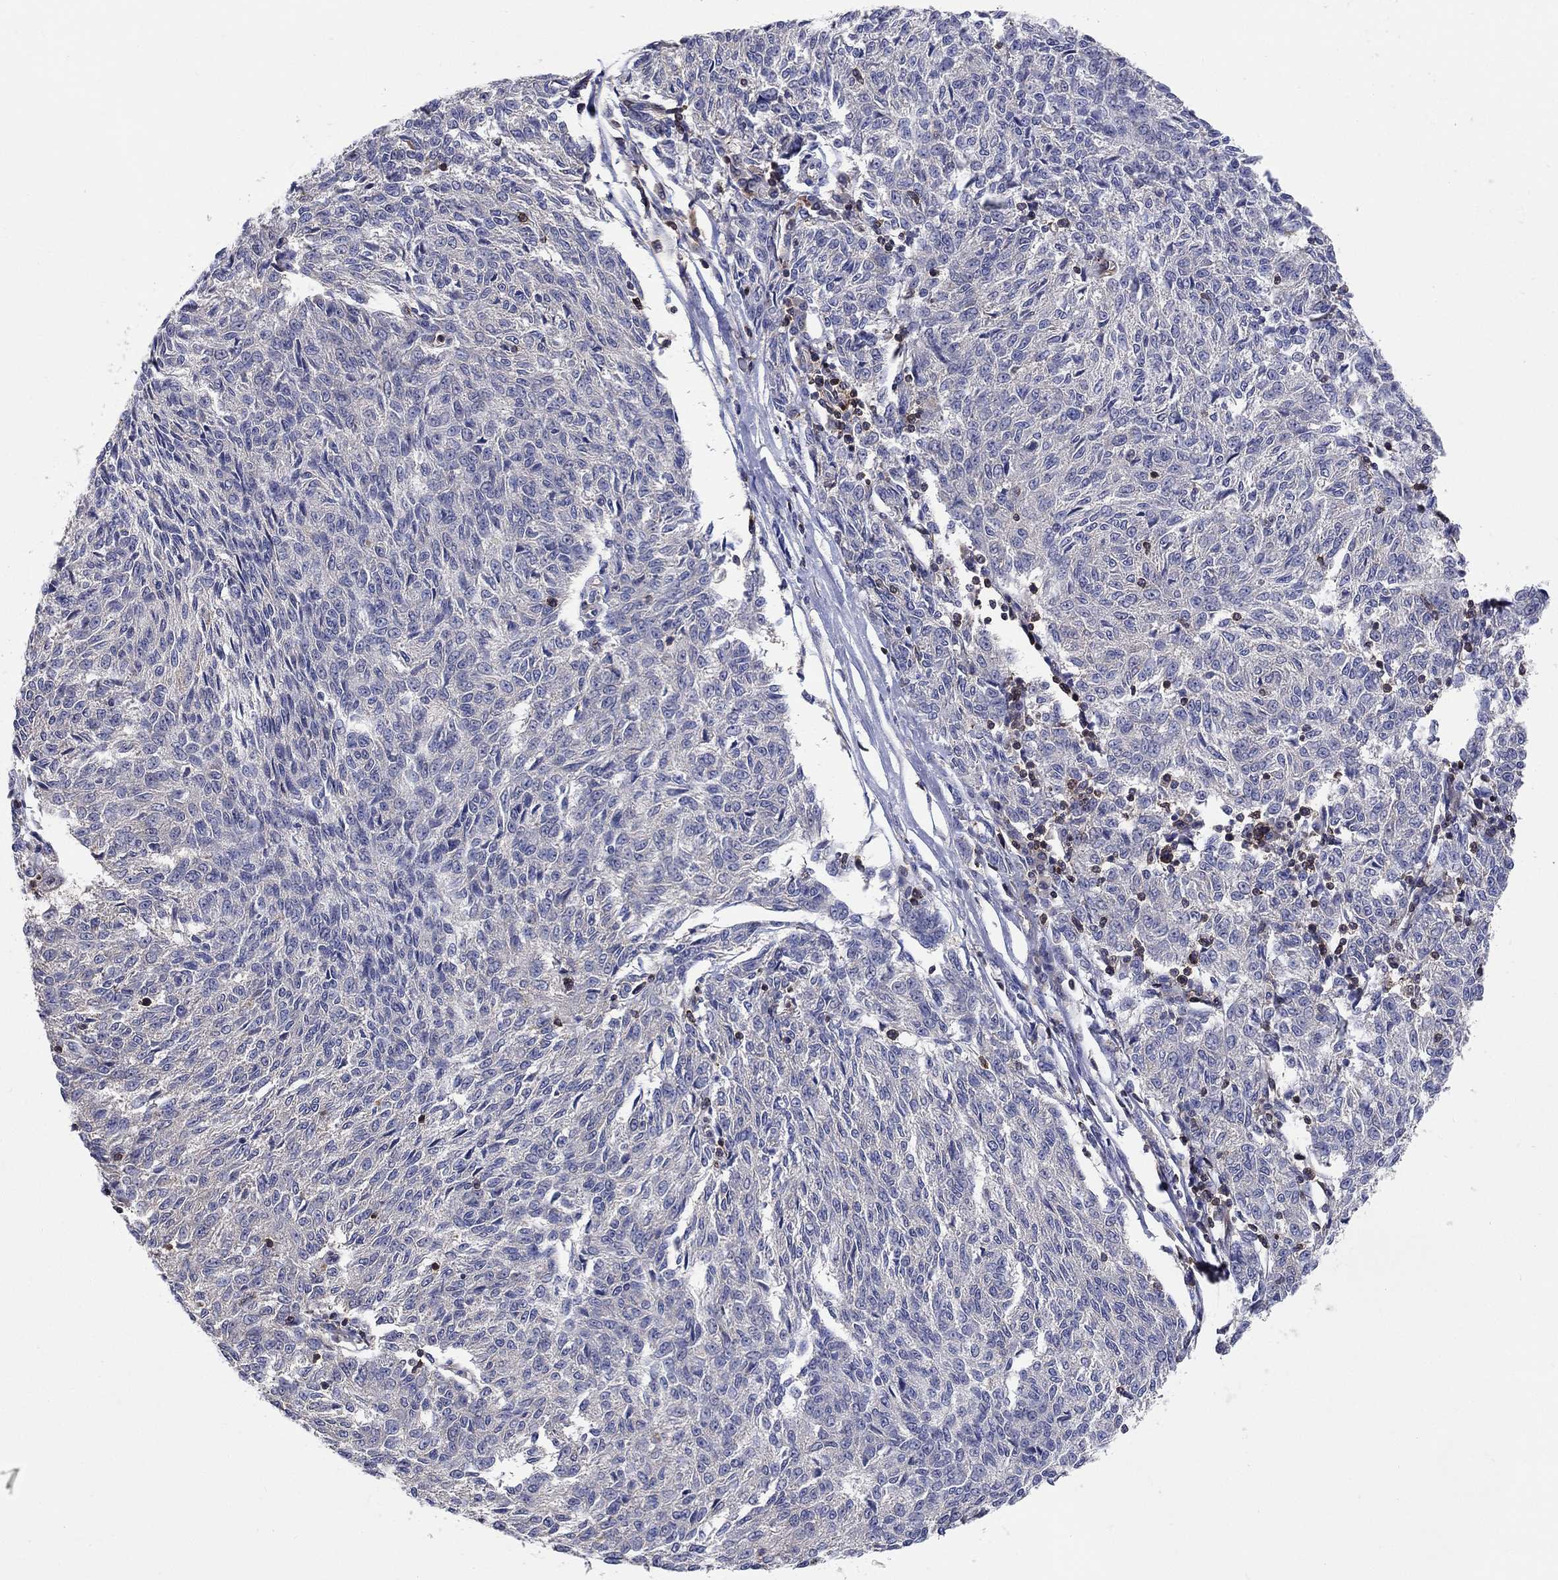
{"staining": {"intensity": "negative", "quantity": "none", "location": "none"}, "tissue": "melanoma", "cell_type": "Tumor cells", "image_type": "cancer", "snomed": [{"axis": "morphology", "description": "Malignant melanoma, NOS"}, {"axis": "topography", "description": "Skin"}], "caption": "This is an immunohistochemistry (IHC) image of human malignant melanoma. There is no positivity in tumor cells.", "gene": "AGFG2", "patient": {"sex": "female", "age": 72}}